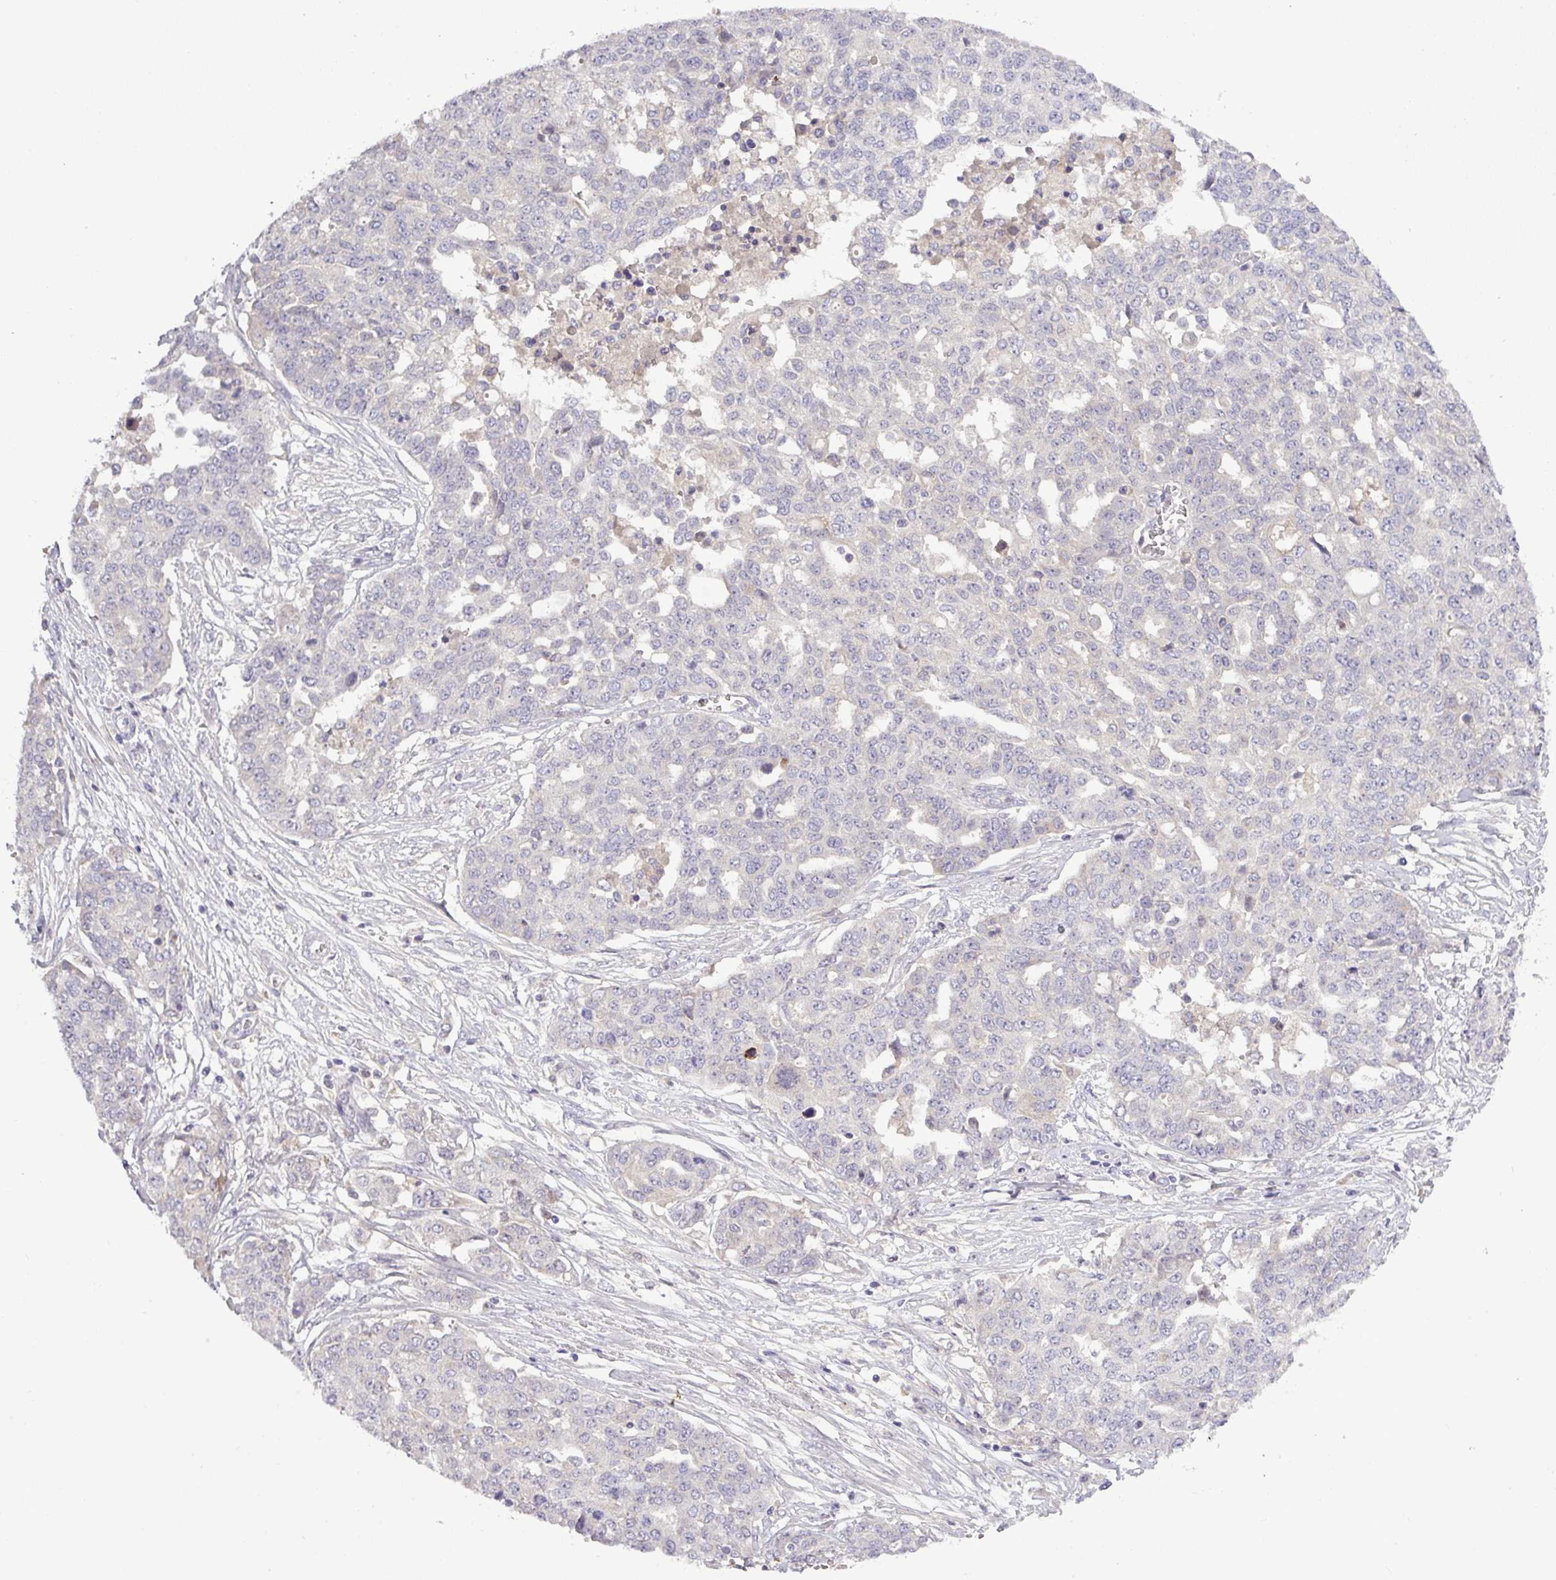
{"staining": {"intensity": "negative", "quantity": "none", "location": "none"}, "tissue": "ovarian cancer", "cell_type": "Tumor cells", "image_type": "cancer", "snomed": [{"axis": "morphology", "description": "Cystadenocarcinoma, serous, NOS"}, {"axis": "topography", "description": "Soft tissue"}, {"axis": "topography", "description": "Ovary"}], "caption": "This is a photomicrograph of IHC staining of serous cystadenocarcinoma (ovarian), which shows no positivity in tumor cells.", "gene": "TMEM62", "patient": {"sex": "female", "age": 57}}